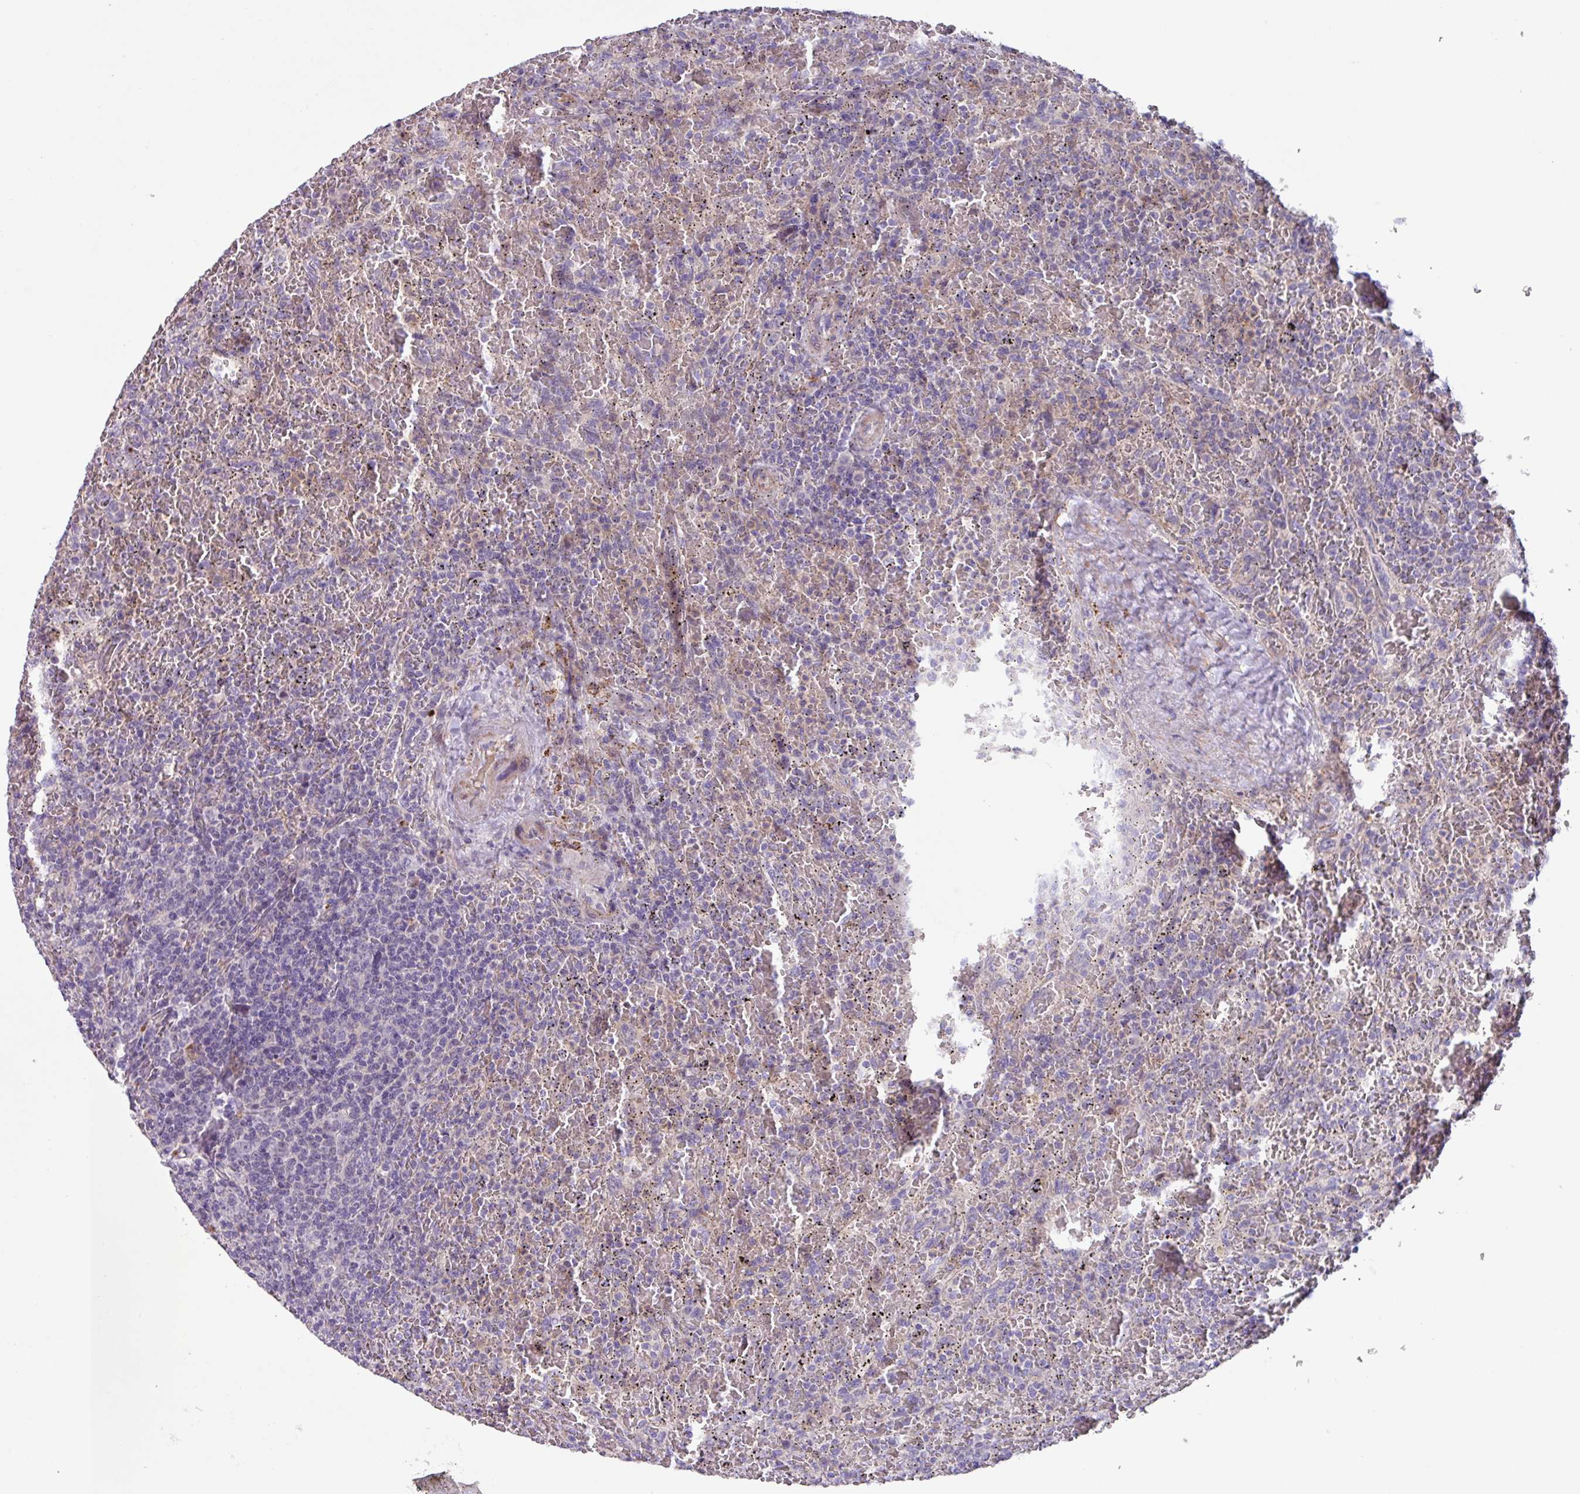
{"staining": {"intensity": "negative", "quantity": "none", "location": "none"}, "tissue": "lymphoma", "cell_type": "Tumor cells", "image_type": "cancer", "snomed": [{"axis": "morphology", "description": "Malignant lymphoma, non-Hodgkin's type, Low grade"}, {"axis": "topography", "description": "Spleen"}], "caption": "The micrograph reveals no significant expression in tumor cells of lymphoma.", "gene": "IQCJ", "patient": {"sex": "female", "age": 64}}